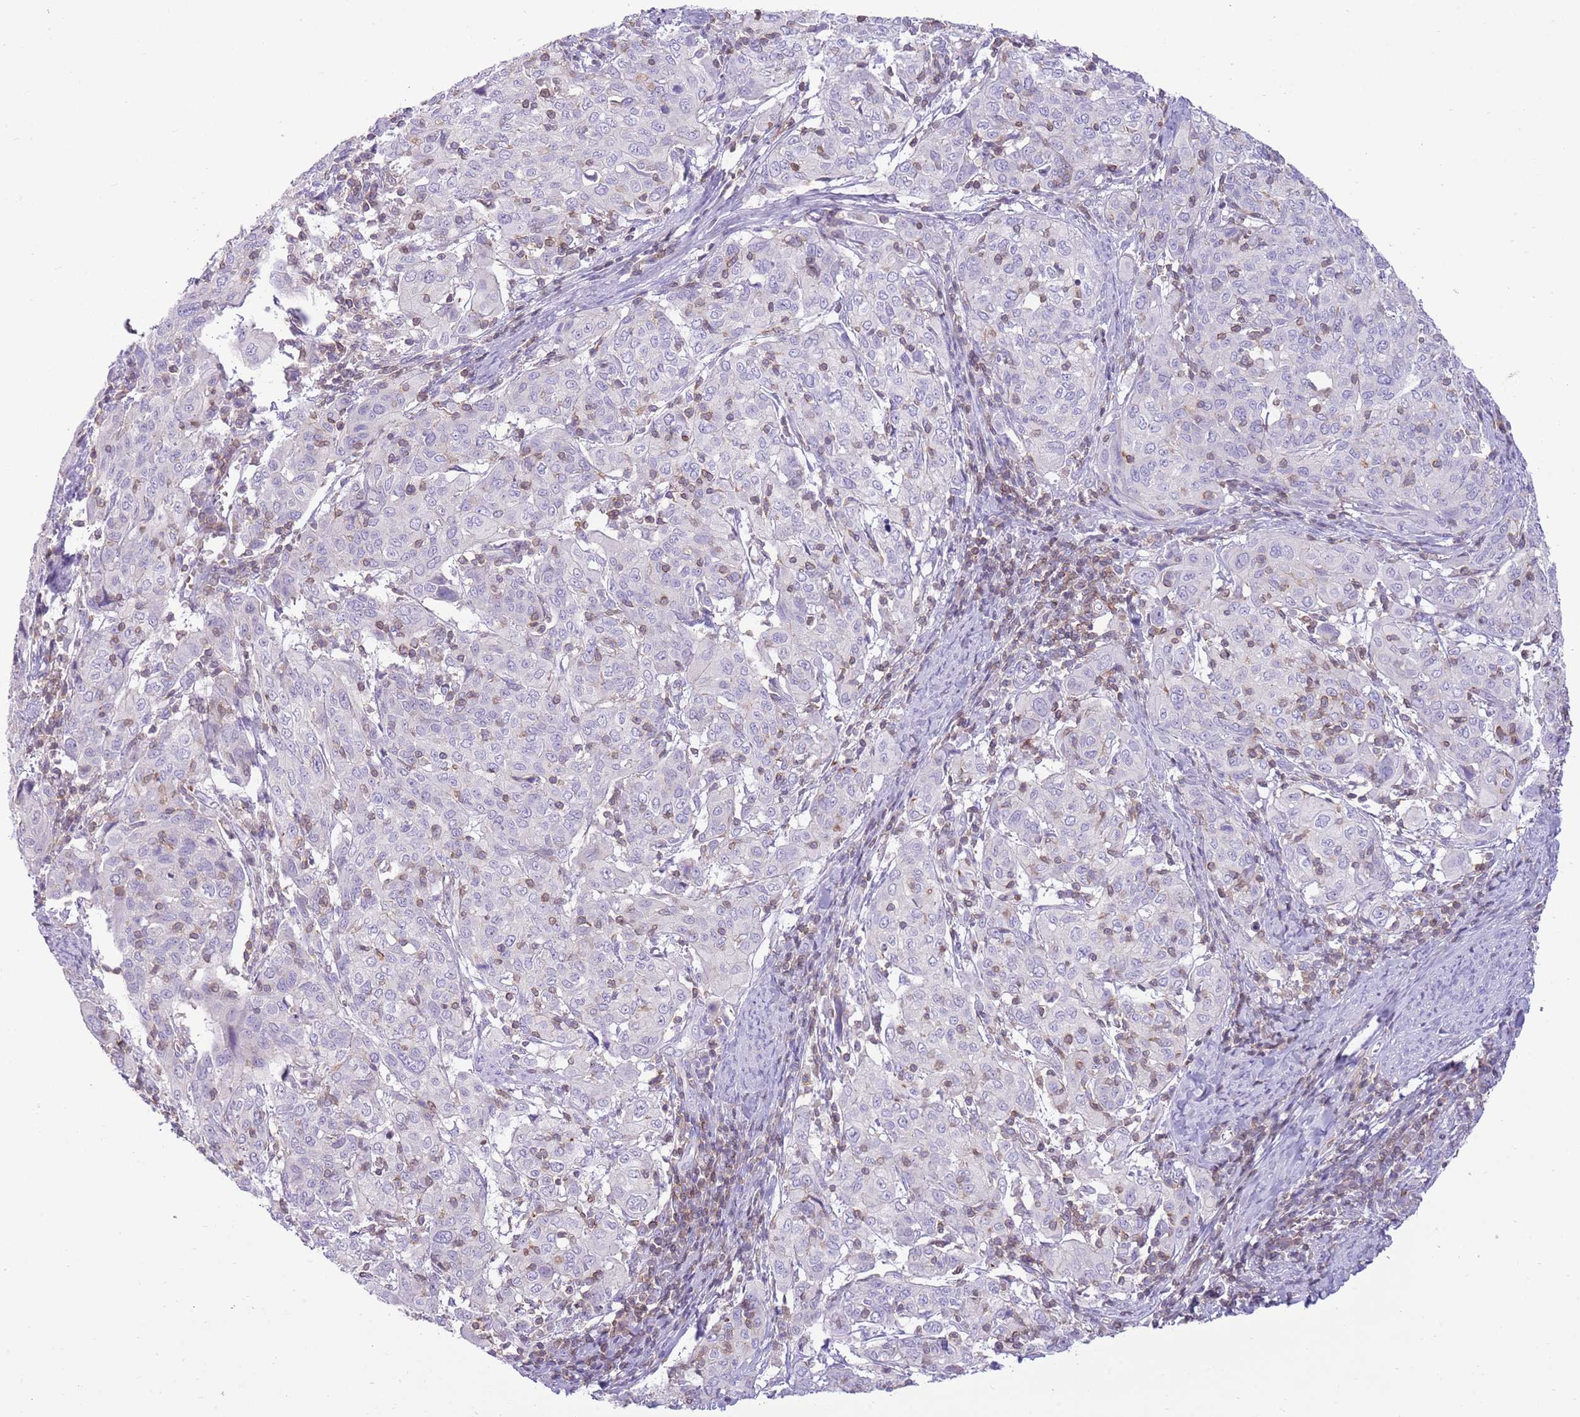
{"staining": {"intensity": "negative", "quantity": "none", "location": "none"}, "tissue": "cervical cancer", "cell_type": "Tumor cells", "image_type": "cancer", "snomed": [{"axis": "morphology", "description": "Squamous cell carcinoma, NOS"}, {"axis": "topography", "description": "Cervix"}], "caption": "Squamous cell carcinoma (cervical) was stained to show a protein in brown. There is no significant positivity in tumor cells. Brightfield microscopy of IHC stained with DAB (3,3'-diaminobenzidine) (brown) and hematoxylin (blue), captured at high magnification.", "gene": "OR4Q3", "patient": {"sex": "female", "age": 67}}